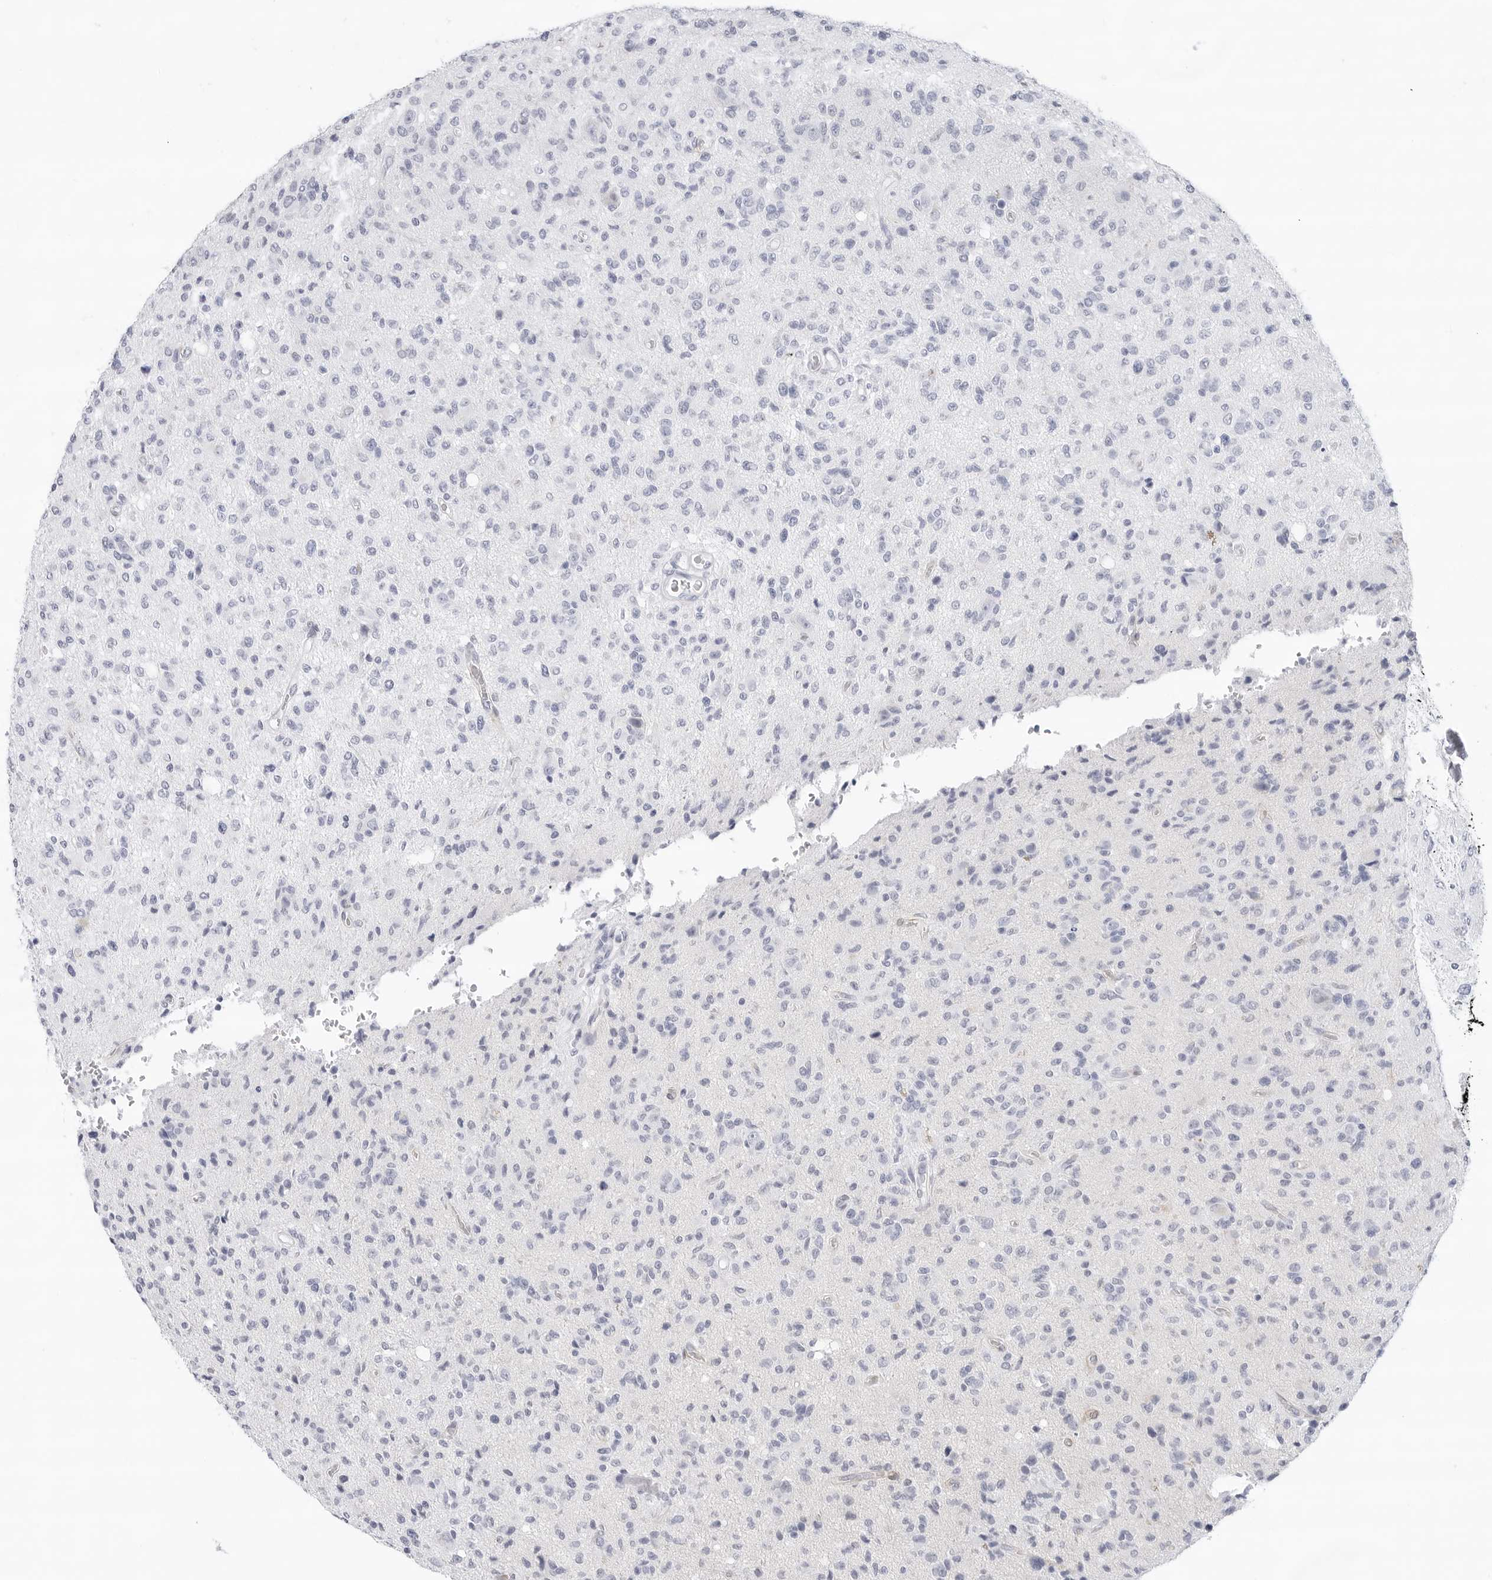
{"staining": {"intensity": "negative", "quantity": "none", "location": "none"}, "tissue": "glioma", "cell_type": "Tumor cells", "image_type": "cancer", "snomed": [{"axis": "morphology", "description": "Glioma, malignant, High grade"}, {"axis": "topography", "description": "Brain"}], "caption": "This is an immunohistochemistry (IHC) photomicrograph of human glioma. There is no staining in tumor cells.", "gene": "SLC19A1", "patient": {"sex": "female", "age": 57}}